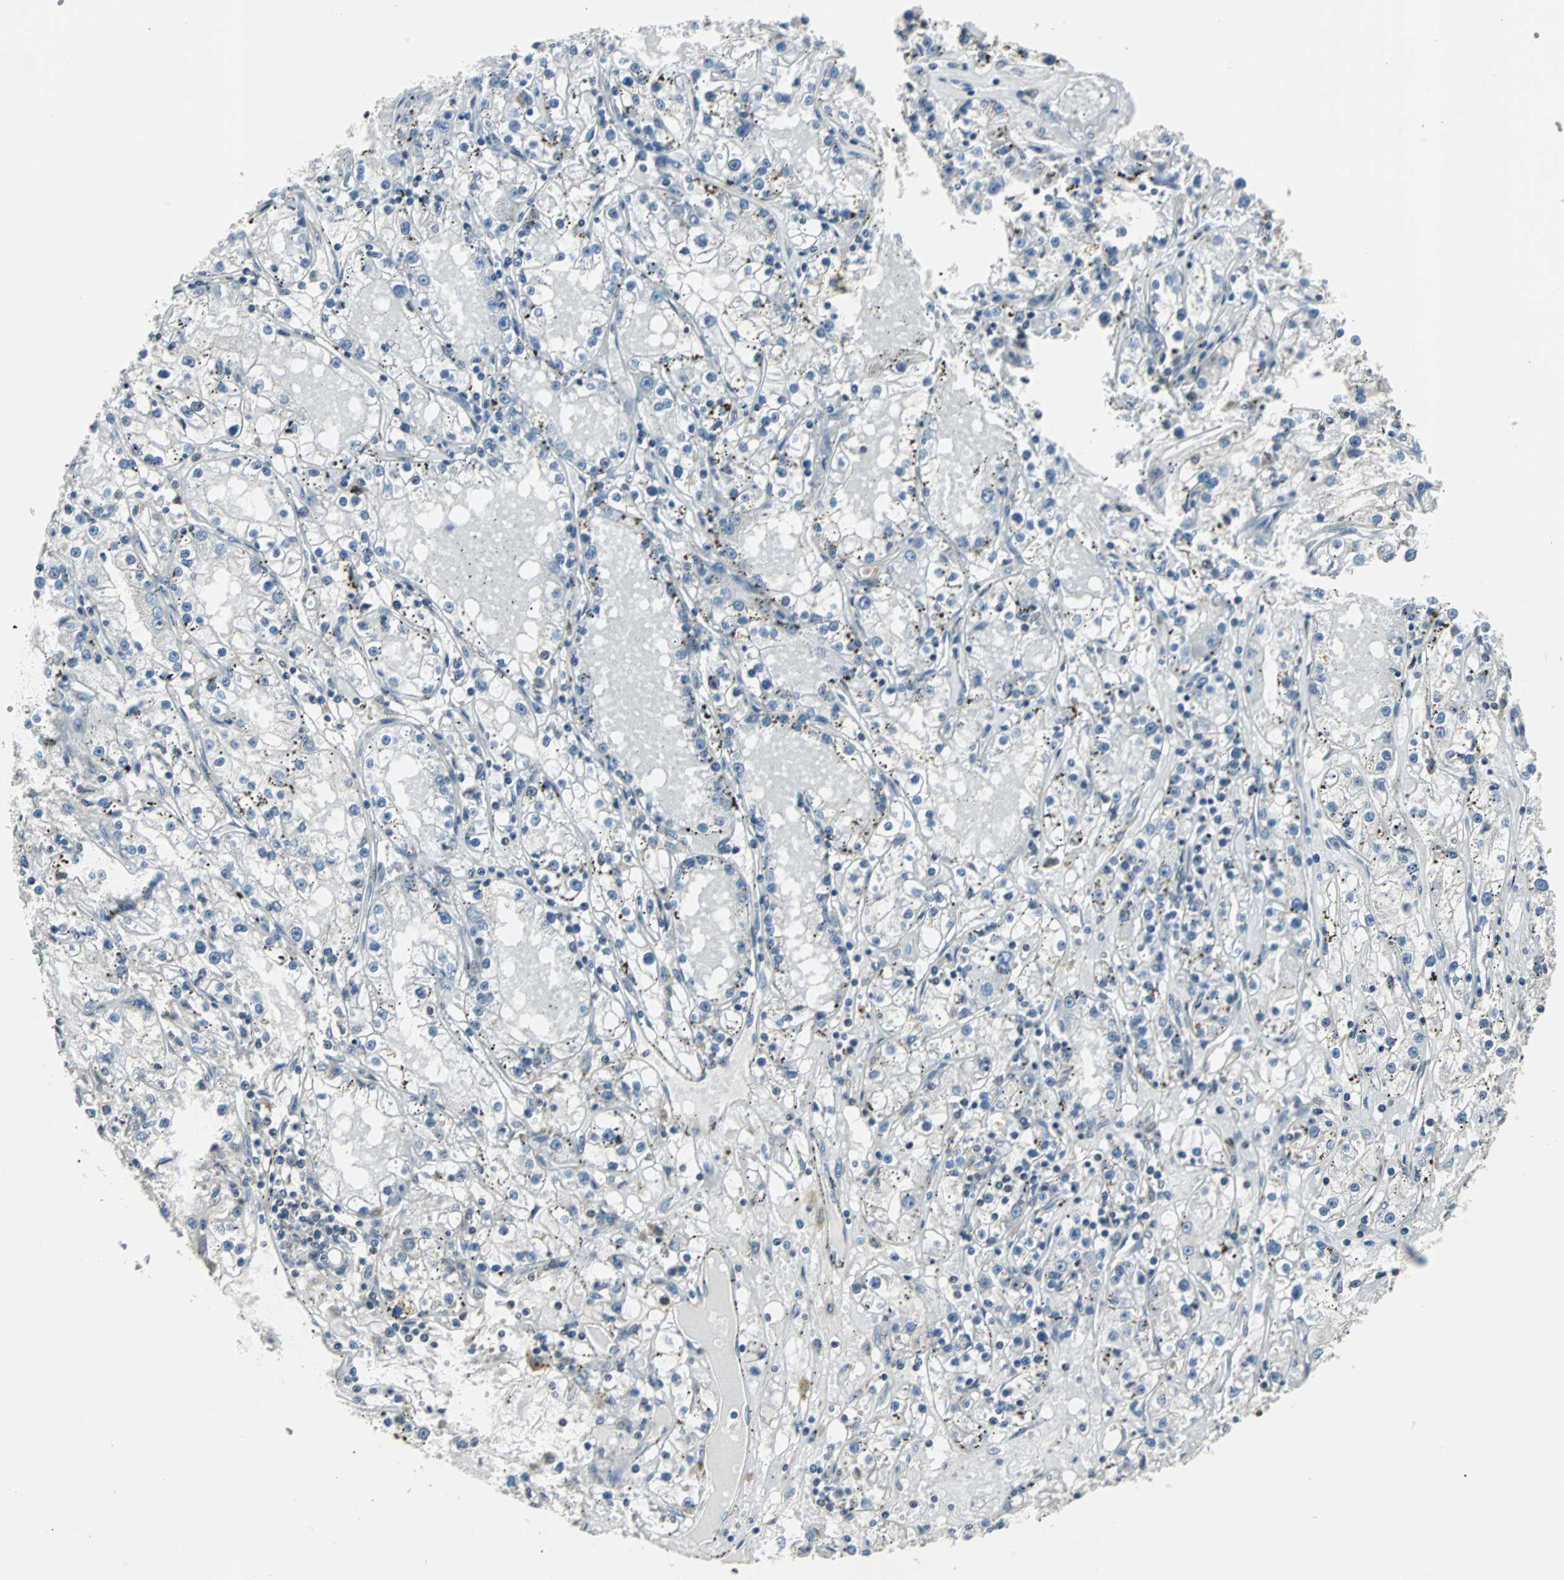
{"staining": {"intensity": "negative", "quantity": "none", "location": "none"}, "tissue": "renal cancer", "cell_type": "Tumor cells", "image_type": "cancer", "snomed": [{"axis": "morphology", "description": "Adenocarcinoma, NOS"}, {"axis": "topography", "description": "Kidney"}], "caption": "Immunohistochemical staining of renal adenocarcinoma reveals no significant staining in tumor cells. (Stains: DAB immunohistochemistry (IHC) with hematoxylin counter stain, Microscopy: brightfield microscopy at high magnification).", "gene": "TERF2IP", "patient": {"sex": "male", "age": 56}}